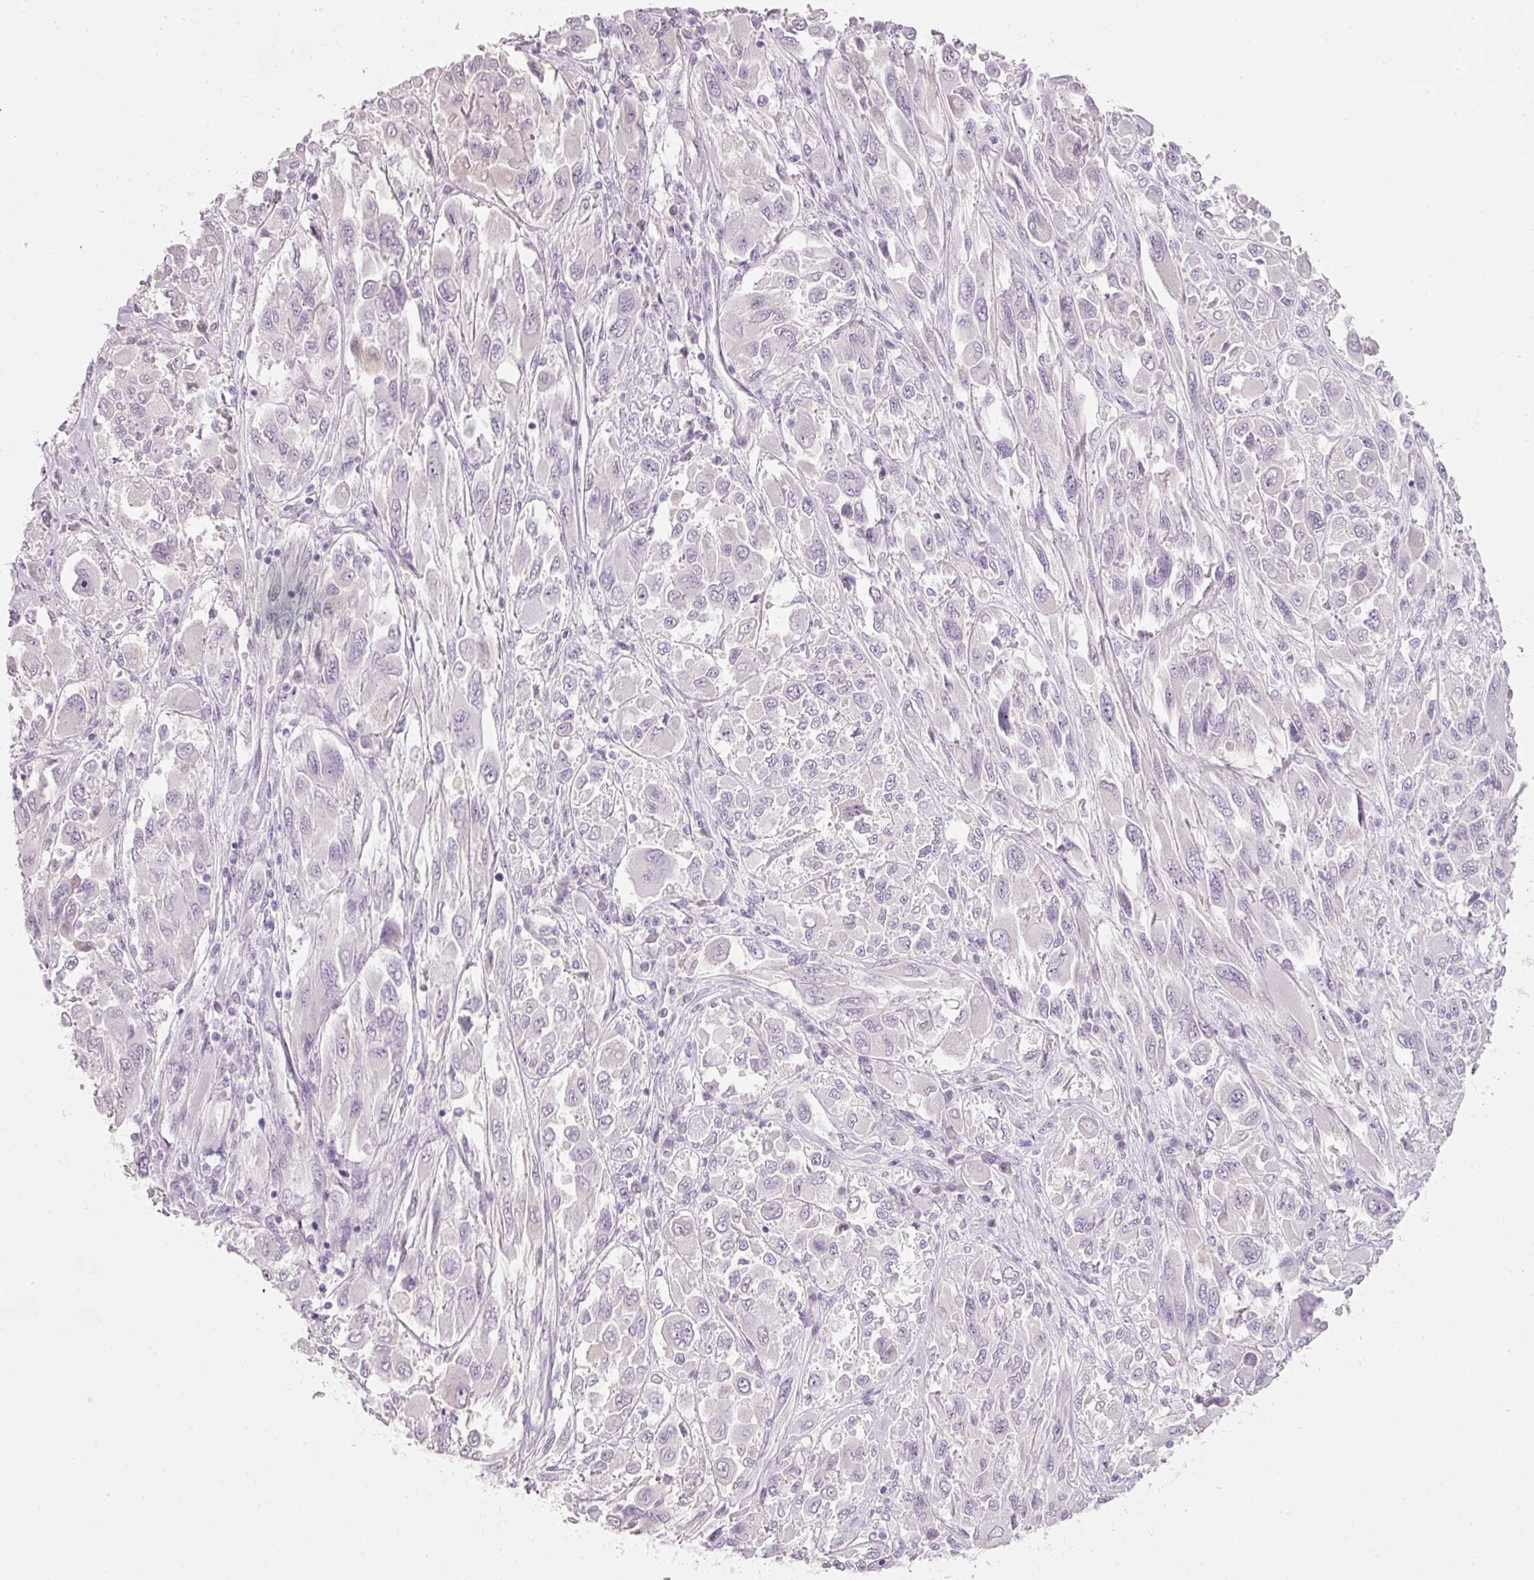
{"staining": {"intensity": "negative", "quantity": "none", "location": "none"}, "tissue": "melanoma", "cell_type": "Tumor cells", "image_type": "cancer", "snomed": [{"axis": "morphology", "description": "Malignant melanoma, NOS"}, {"axis": "topography", "description": "Skin"}], "caption": "Immunohistochemistry (IHC) of melanoma displays no staining in tumor cells. (IHC, brightfield microscopy, high magnification).", "gene": "ENSG00000206549", "patient": {"sex": "female", "age": 91}}